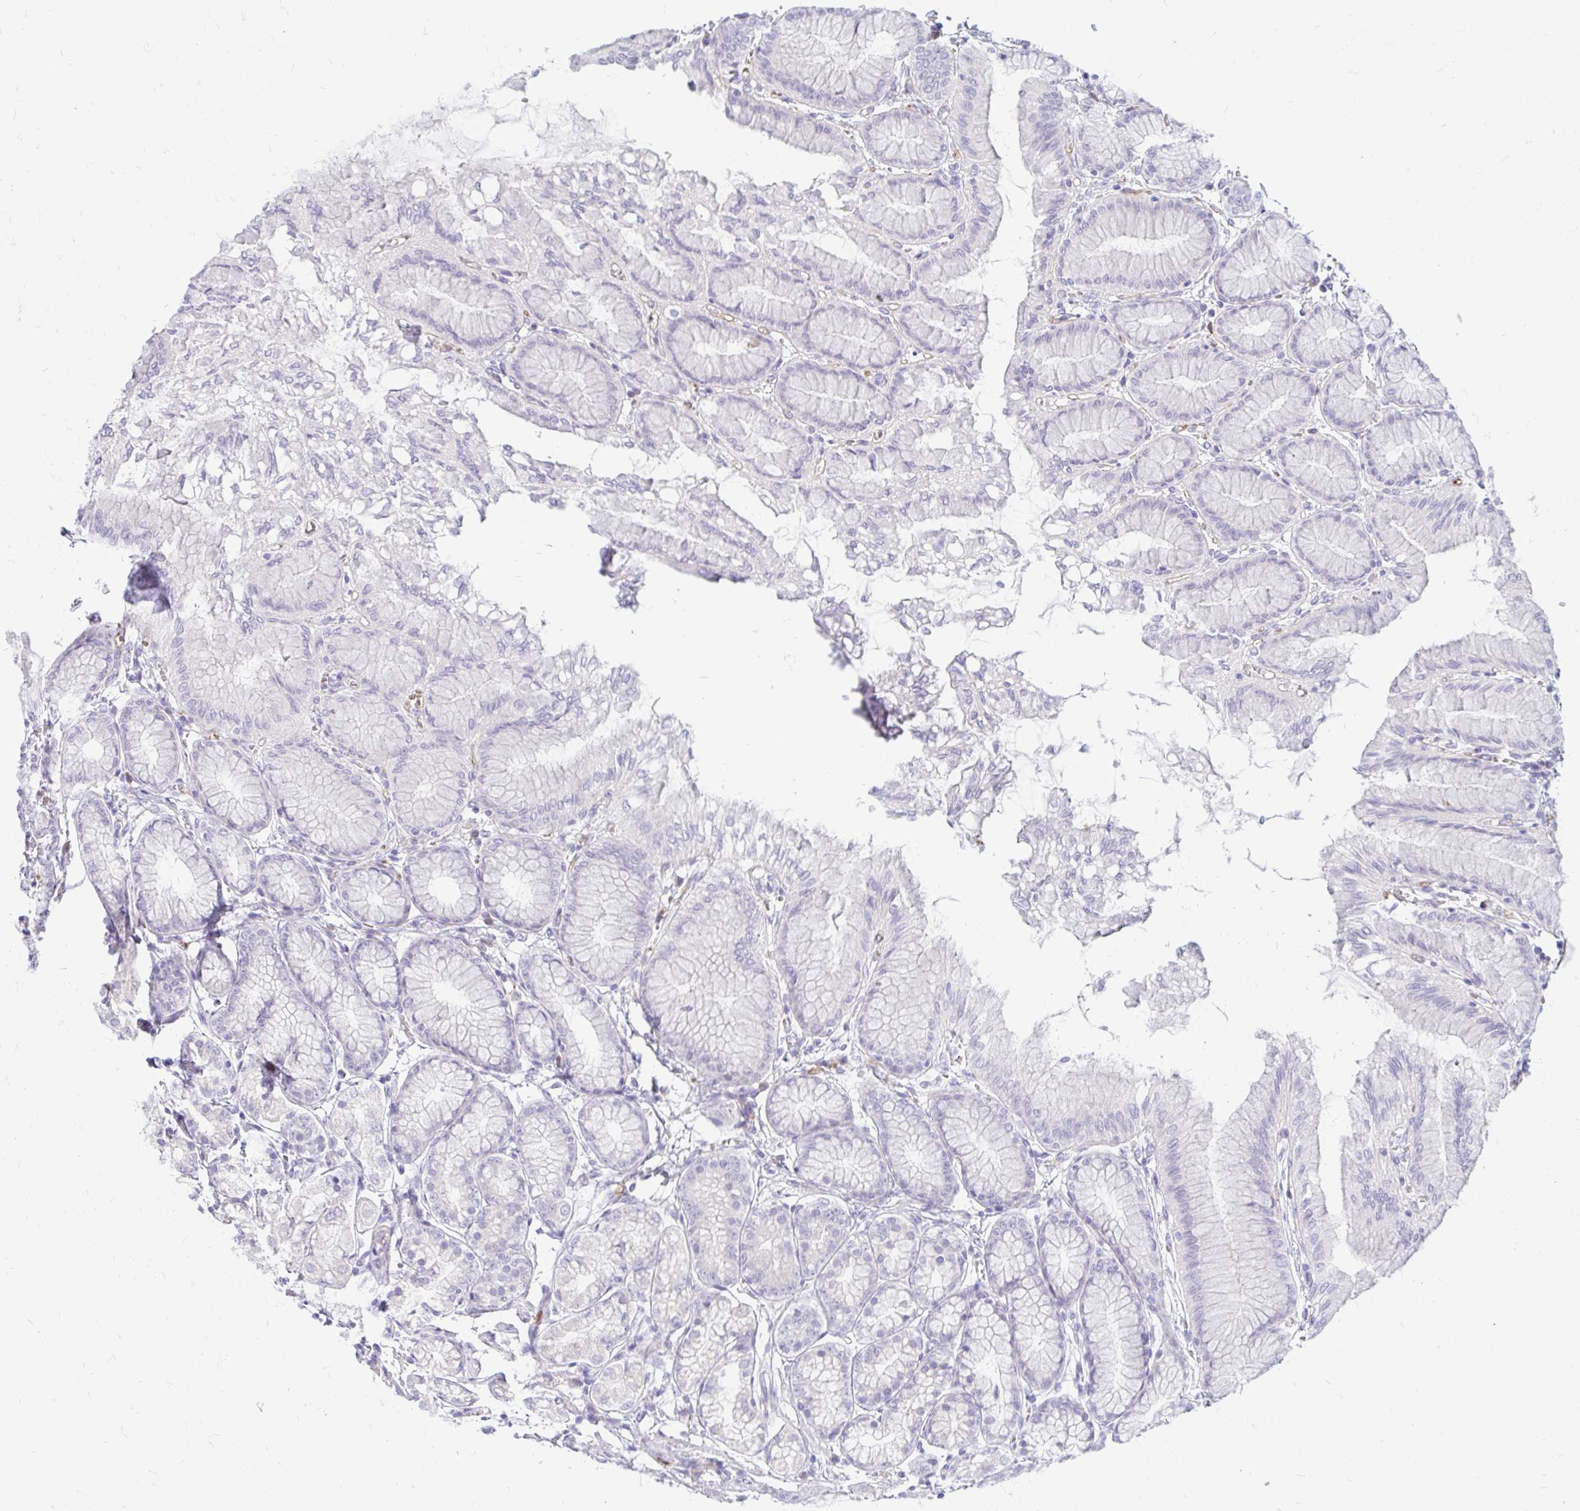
{"staining": {"intensity": "negative", "quantity": "none", "location": "none"}, "tissue": "stomach", "cell_type": "Glandular cells", "image_type": "normal", "snomed": [{"axis": "morphology", "description": "Normal tissue, NOS"}, {"axis": "topography", "description": "Stomach"}, {"axis": "topography", "description": "Stomach, lower"}], "caption": "High magnification brightfield microscopy of benign stomach stained with DAB (brown) and counterstained with hematoxylin (blue): glandular cells show no significant expression. The staining is performed using DAB brown chromogen with nuclei counter-stained in using hematoxylin.", "gene": "TSPEAR", "patient": {"sex": "male", "age": 76}}